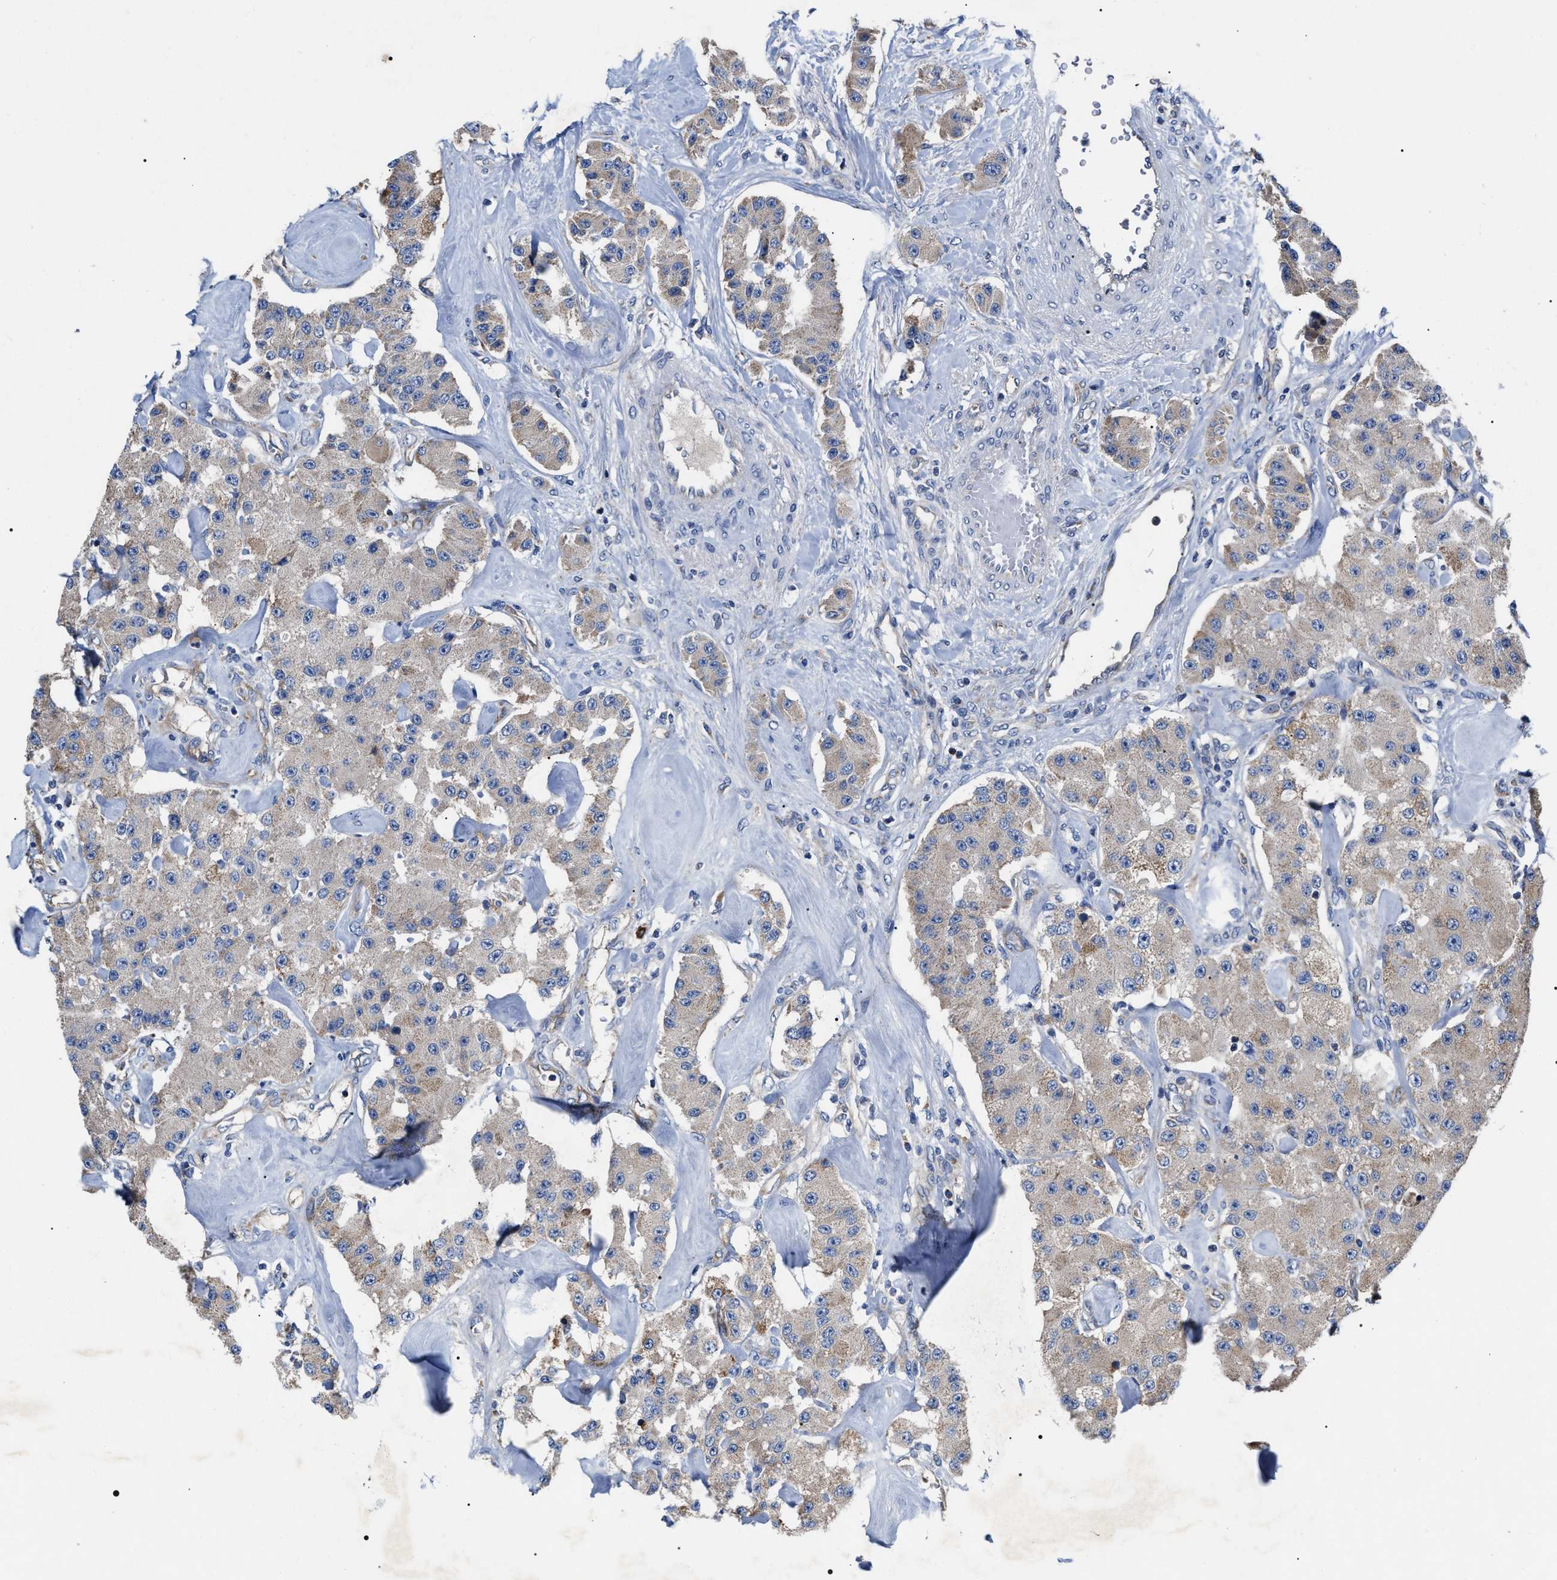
{"staining": {"intensity": "weak", "quantity": "<25%", "location": "cytoplasmic/membranous"}, "tissue": "carcinoid", "cell_type": "Tumor cells", "image_type": "cancer", "snomed": [{"axis": "morphology", "description": "Carcinoid, malignant, NOS"}, {"axis": "topography", "description": "Pancreas"}], "caption": "This is a histopathology image of immunohistochemistry (IHC) staining of carcinoid, which shows no expression in tumor cells. Nuclei are stained in blue.", "gene": "MACC1", "patient": {"sex": "male", "age": 41}}